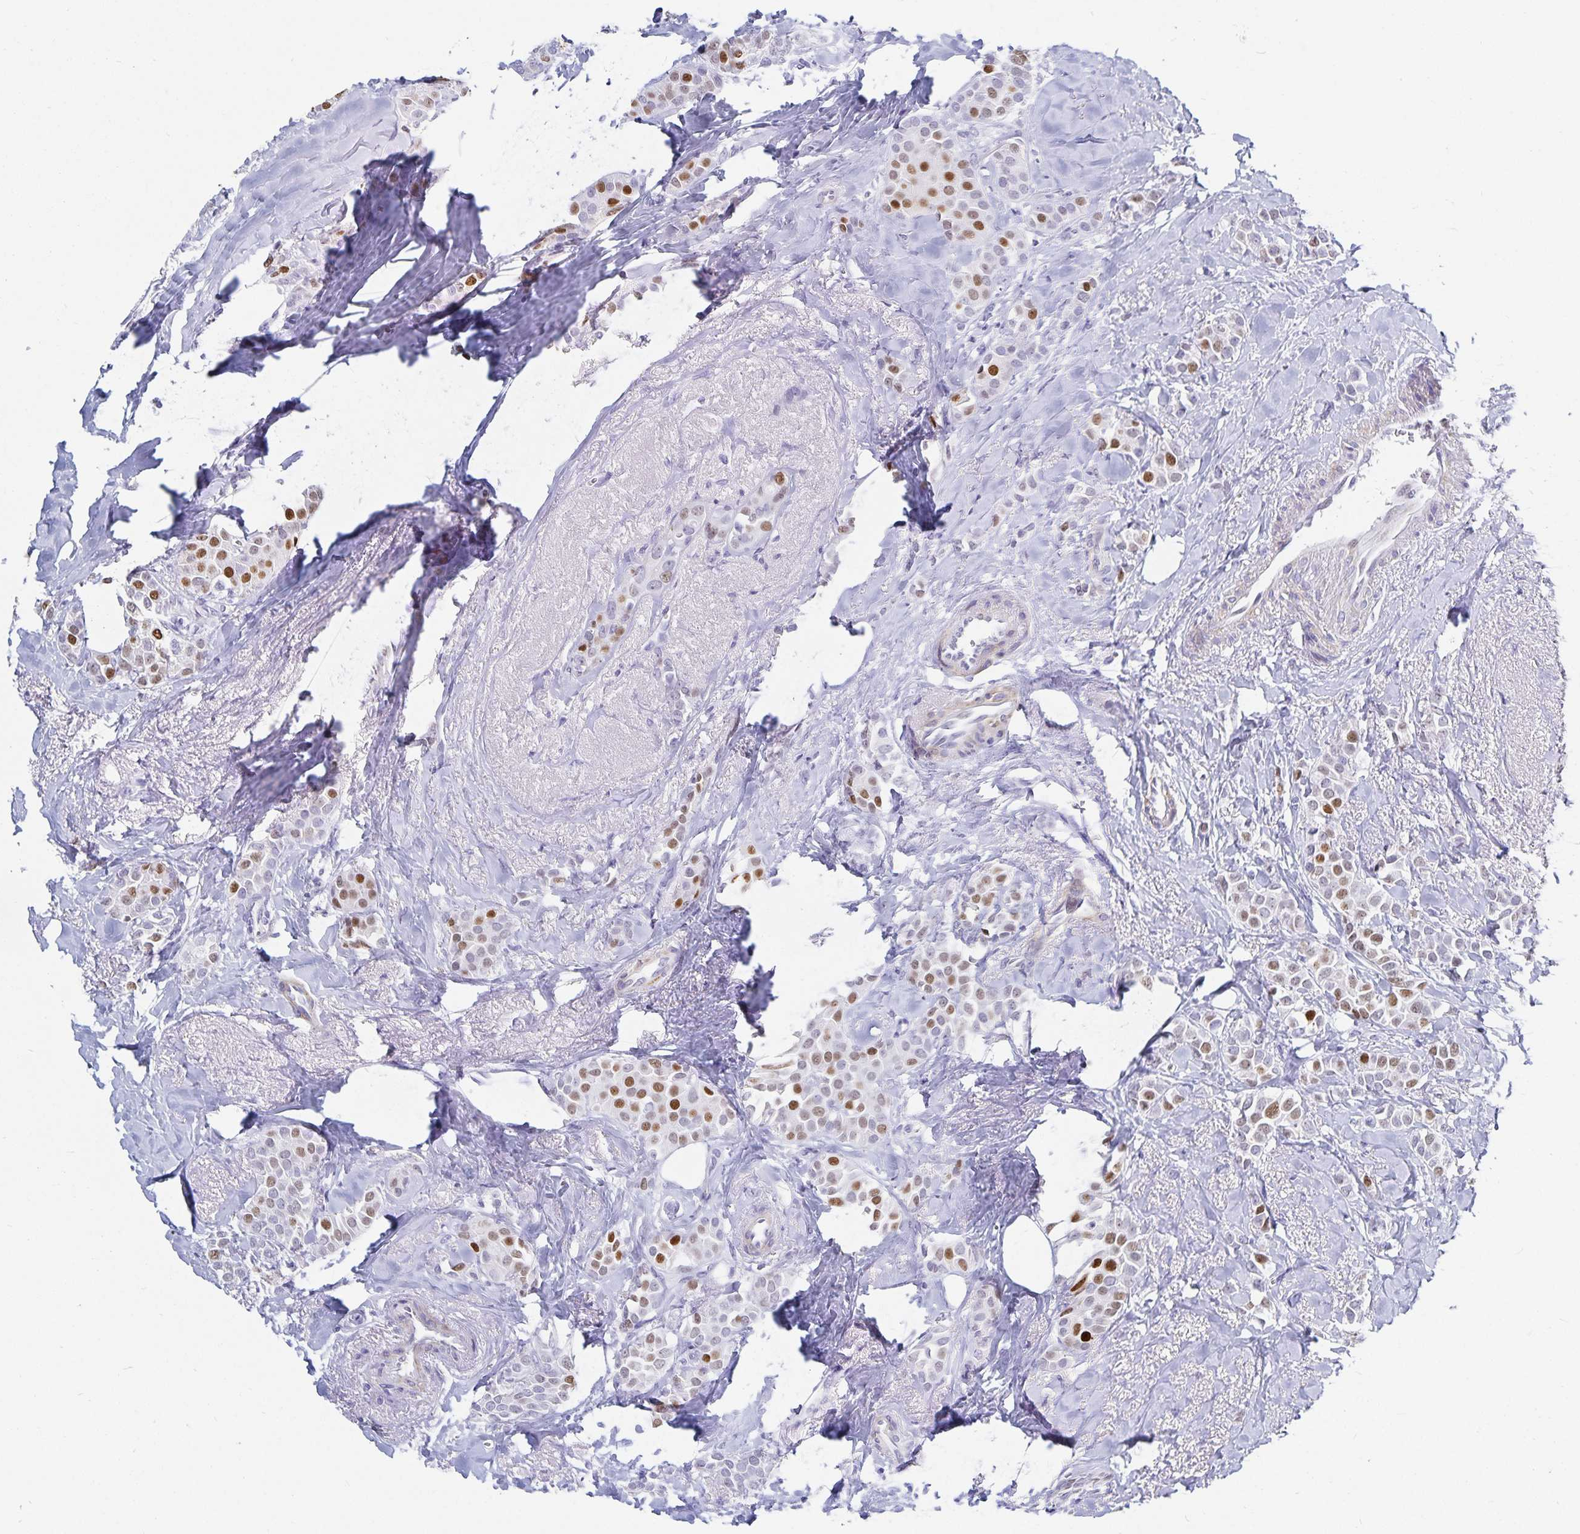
{"staining": {"intensity": "moderate", "quantity": "25%-75%", "location": "nuclear"}, "tissue": "breast cancer", "cell_type": "Tumor cells", "image_type": "cancer", "snomed": [{"axis": "morphology", "description": "Duct carcinoma"}, {"axis": "topography", "description": "Breast"}], "caption": "Breast cancer (intraductal carcinoma) was stained to show a protein in brown. There is medium levels of moderate nuclear positivity in approximately 25%-75% of tumor cells.", "gene": "HMGB3", "patient": {"sex": "female", "age": 79}}